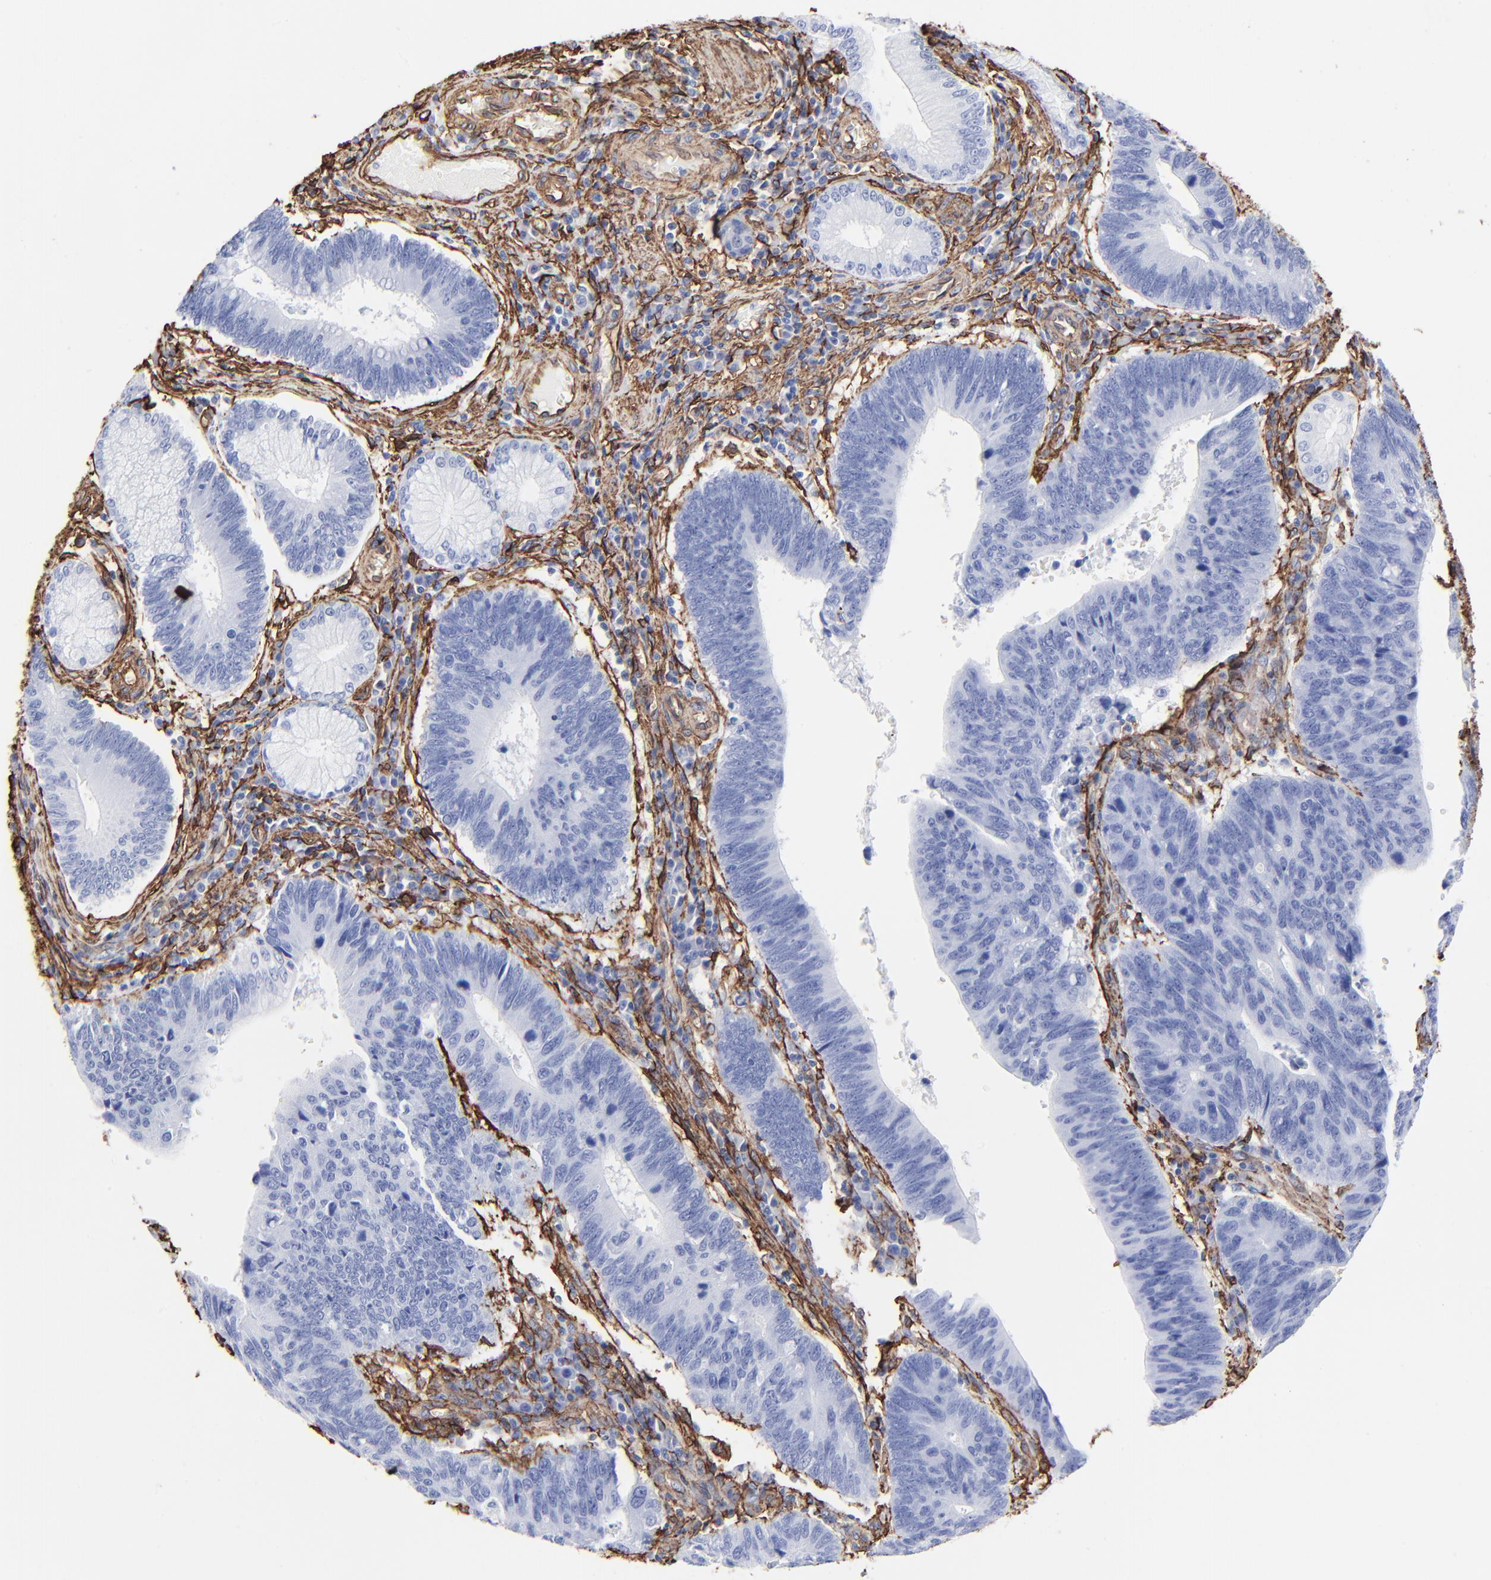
{"staining": {"intensity": "negative", "quantity": "none", "location": "none"}, "tissue": "stomach cancer", "cell_type": "Tumor cells", "image_type": "cancer", "snomed": [{"axis": "morphology", "description": "Adenocarcinoma, NOS"}, {"axis": "topography", "description": "Stomach"}], "caption": "Photomicrograph shows no protein expression in tumor cells of stomach adenocarcinoma tissue.", "gene": "CAV1", "patient": {"sex": "male", "age": 59}}